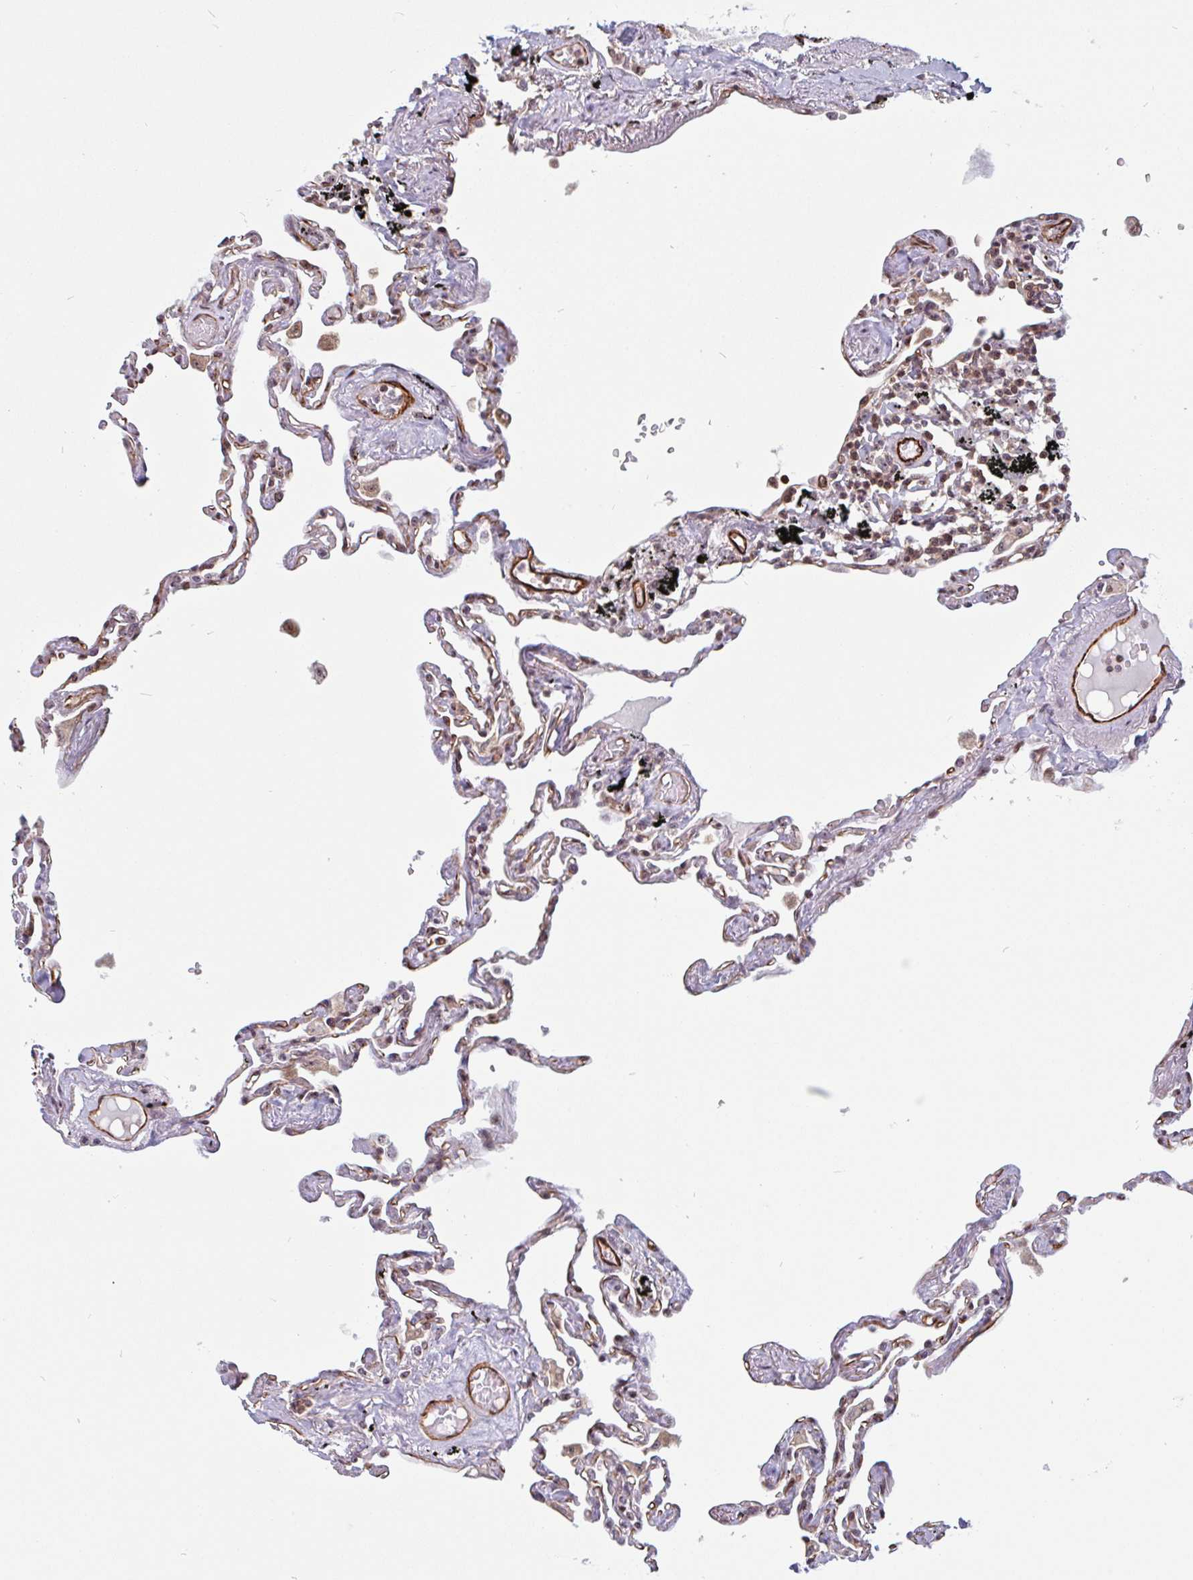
{"staining": {"intensity": "moderate", "quantity": "25%-75%", "location": "nuclear"}, "tissue": "lung", "cell_type": "Alveolar cells", "image_type": "normal", "snomed": [{"axis": "morphology", "description": "Normal tissue, NOS"}, {"axis": "topography", "description": "Lung"}], "caption": "This image demonstrates normal lung stained with immunohistochemistry to label a protein in brown. The nuclear of alveolar cells show moderate positivity for the protein. Nuclei are counter-stained blue.", "gene": "ZNF689", "patient": {"sex": "female", "age": 67}}